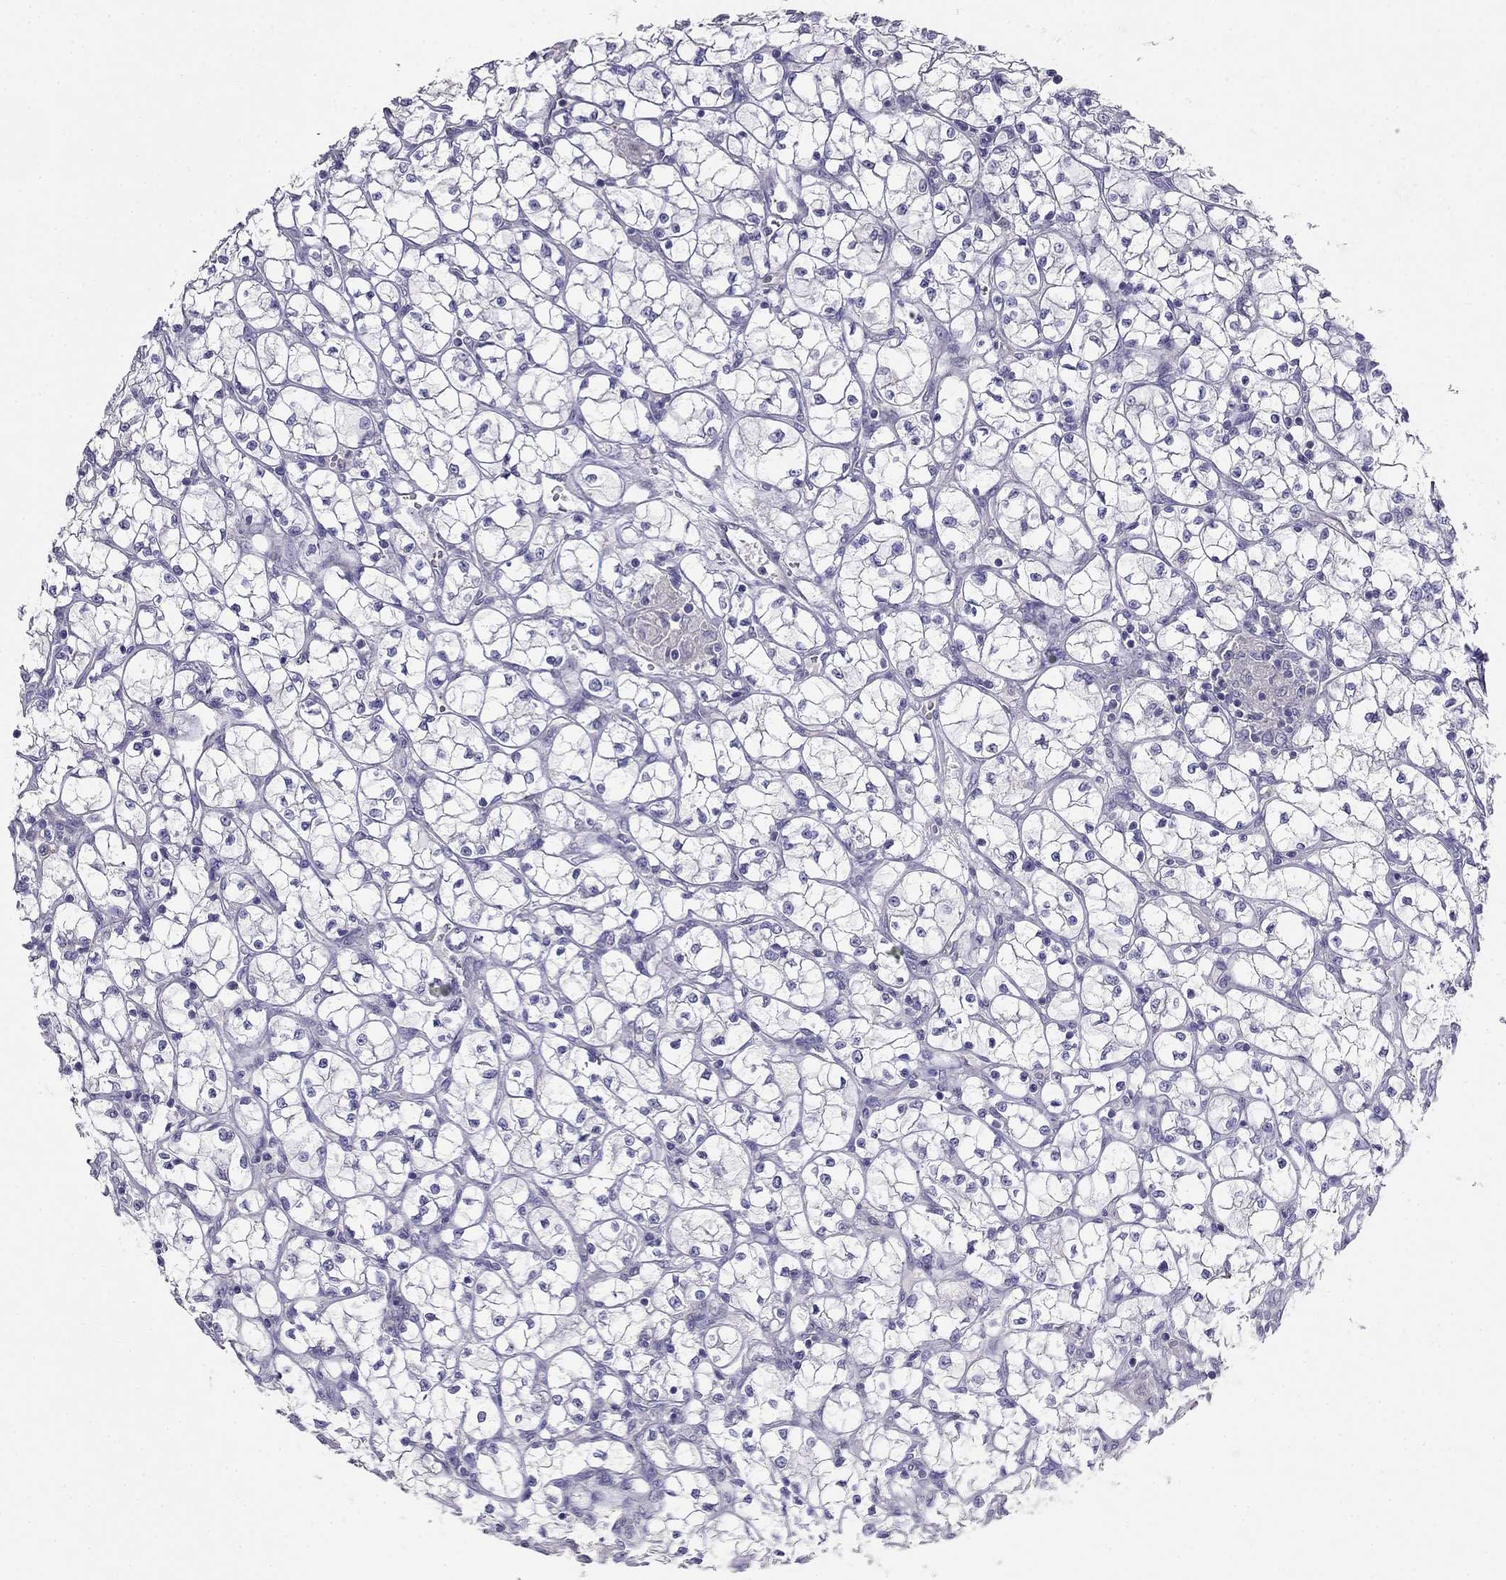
{"staining": {"intensity": "negative", "quantity": "none", "location": "none"}, "tissue": "renal cancer", "cell_type": "Tumor cells", "image_type": "cancer", "snomed": [{"axis": "morphology", "description": "Adenocarcinoma, NOS"}, {"axis": "topography", "description": "Kidney"}], "caption": "Immunohistochemistry (IHC) image of renal adenocarcinoma stained for a protein (brown), which exhibits no expression in tumor cells.", "gene": "LY6H", "patient": {"sex": "female", "age": 64}}